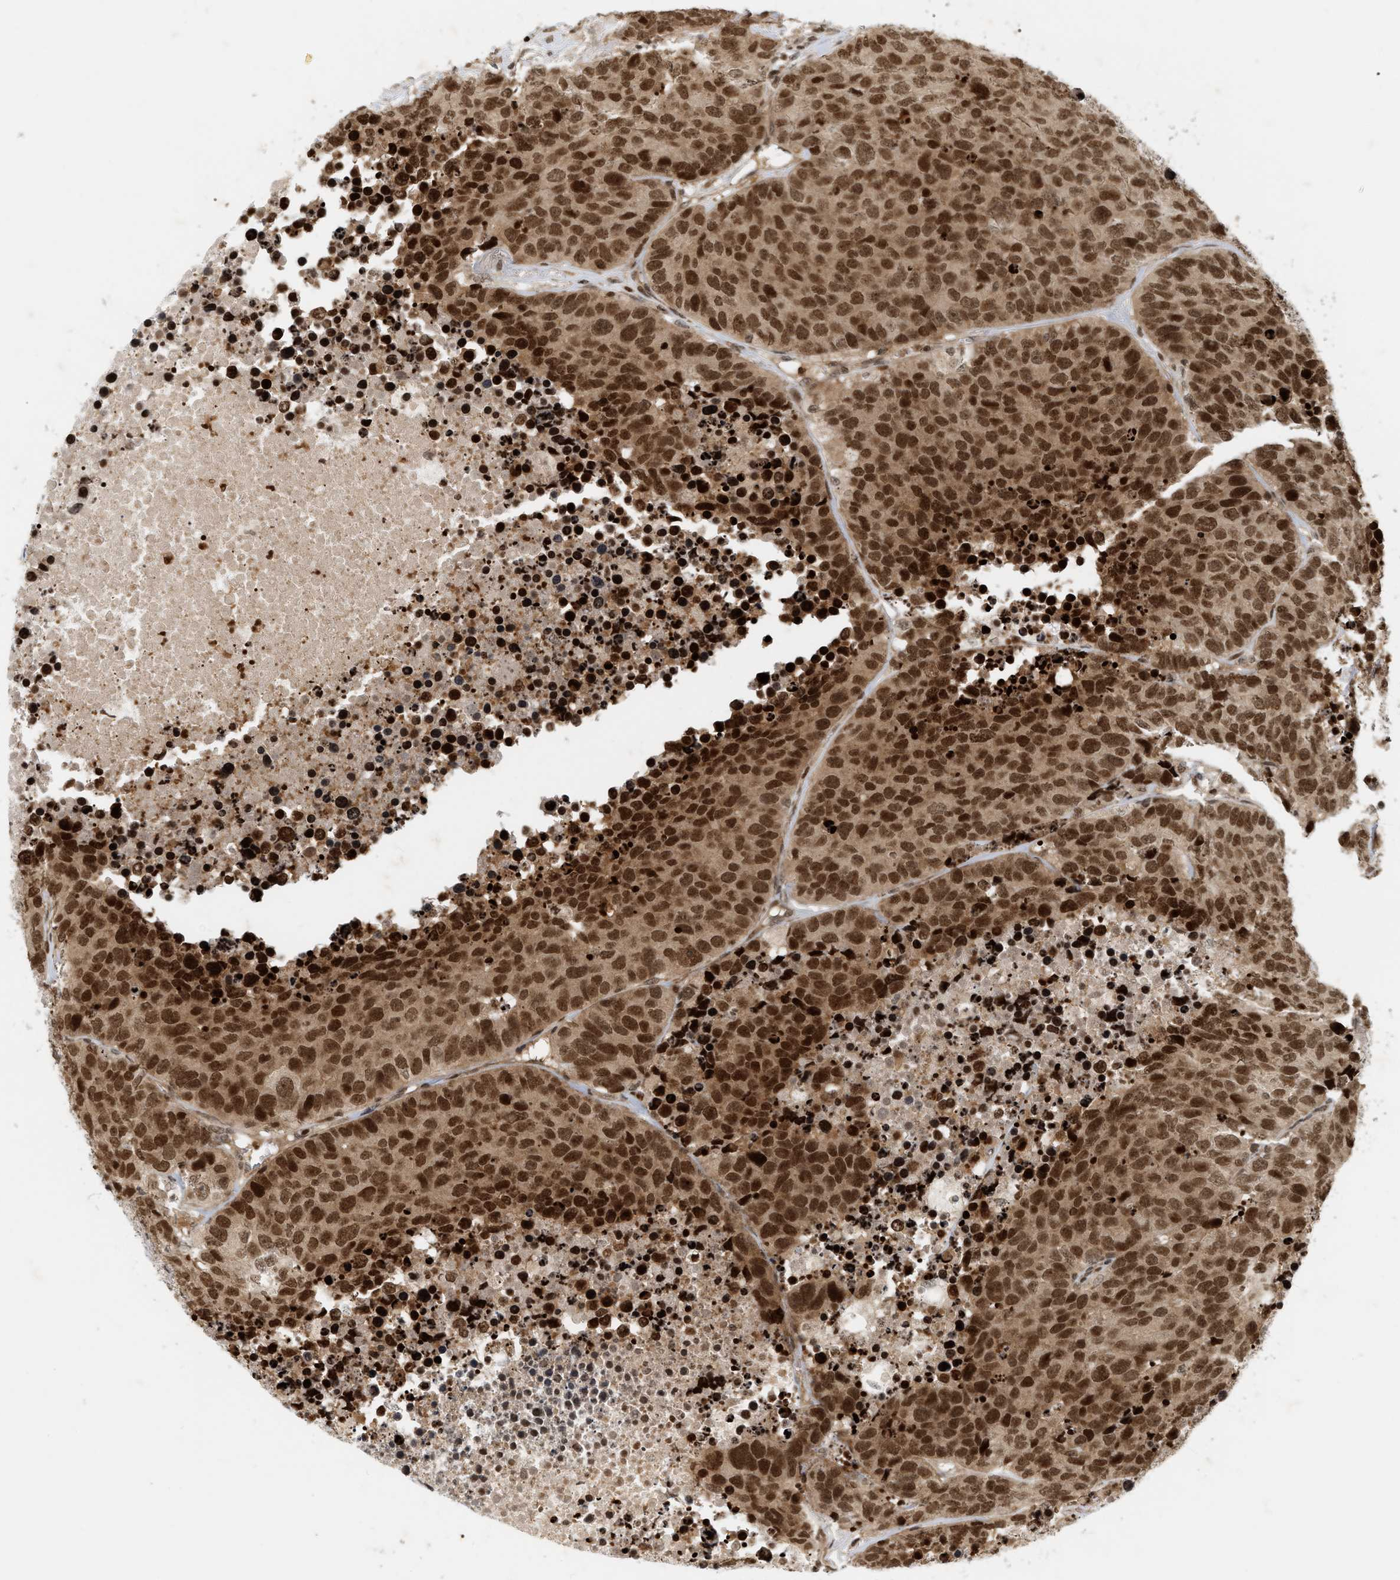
{"staining": {"intensity": "moderate", "quantity": ">75%", "location": "cytoplasmic/membranous,nuclear"}, "tissue": "carcinoid", "cell_type": "Tumor cells", "image_type": "cancer", "snomed": [{"axis": "morphology", "description": "Carcinoid, malignant, NOS"}, {"axis": "topography", "description": "Lung"}], "caption": "Immunohistochemical staining of human carcinoid shows medium levels of moderate cytoplasmic/membranous and nuclear protein positivity in approximately >75% of tumor cells.", "gene": "NFE2L2", "patient": {"sex": "male", "age": 60}}